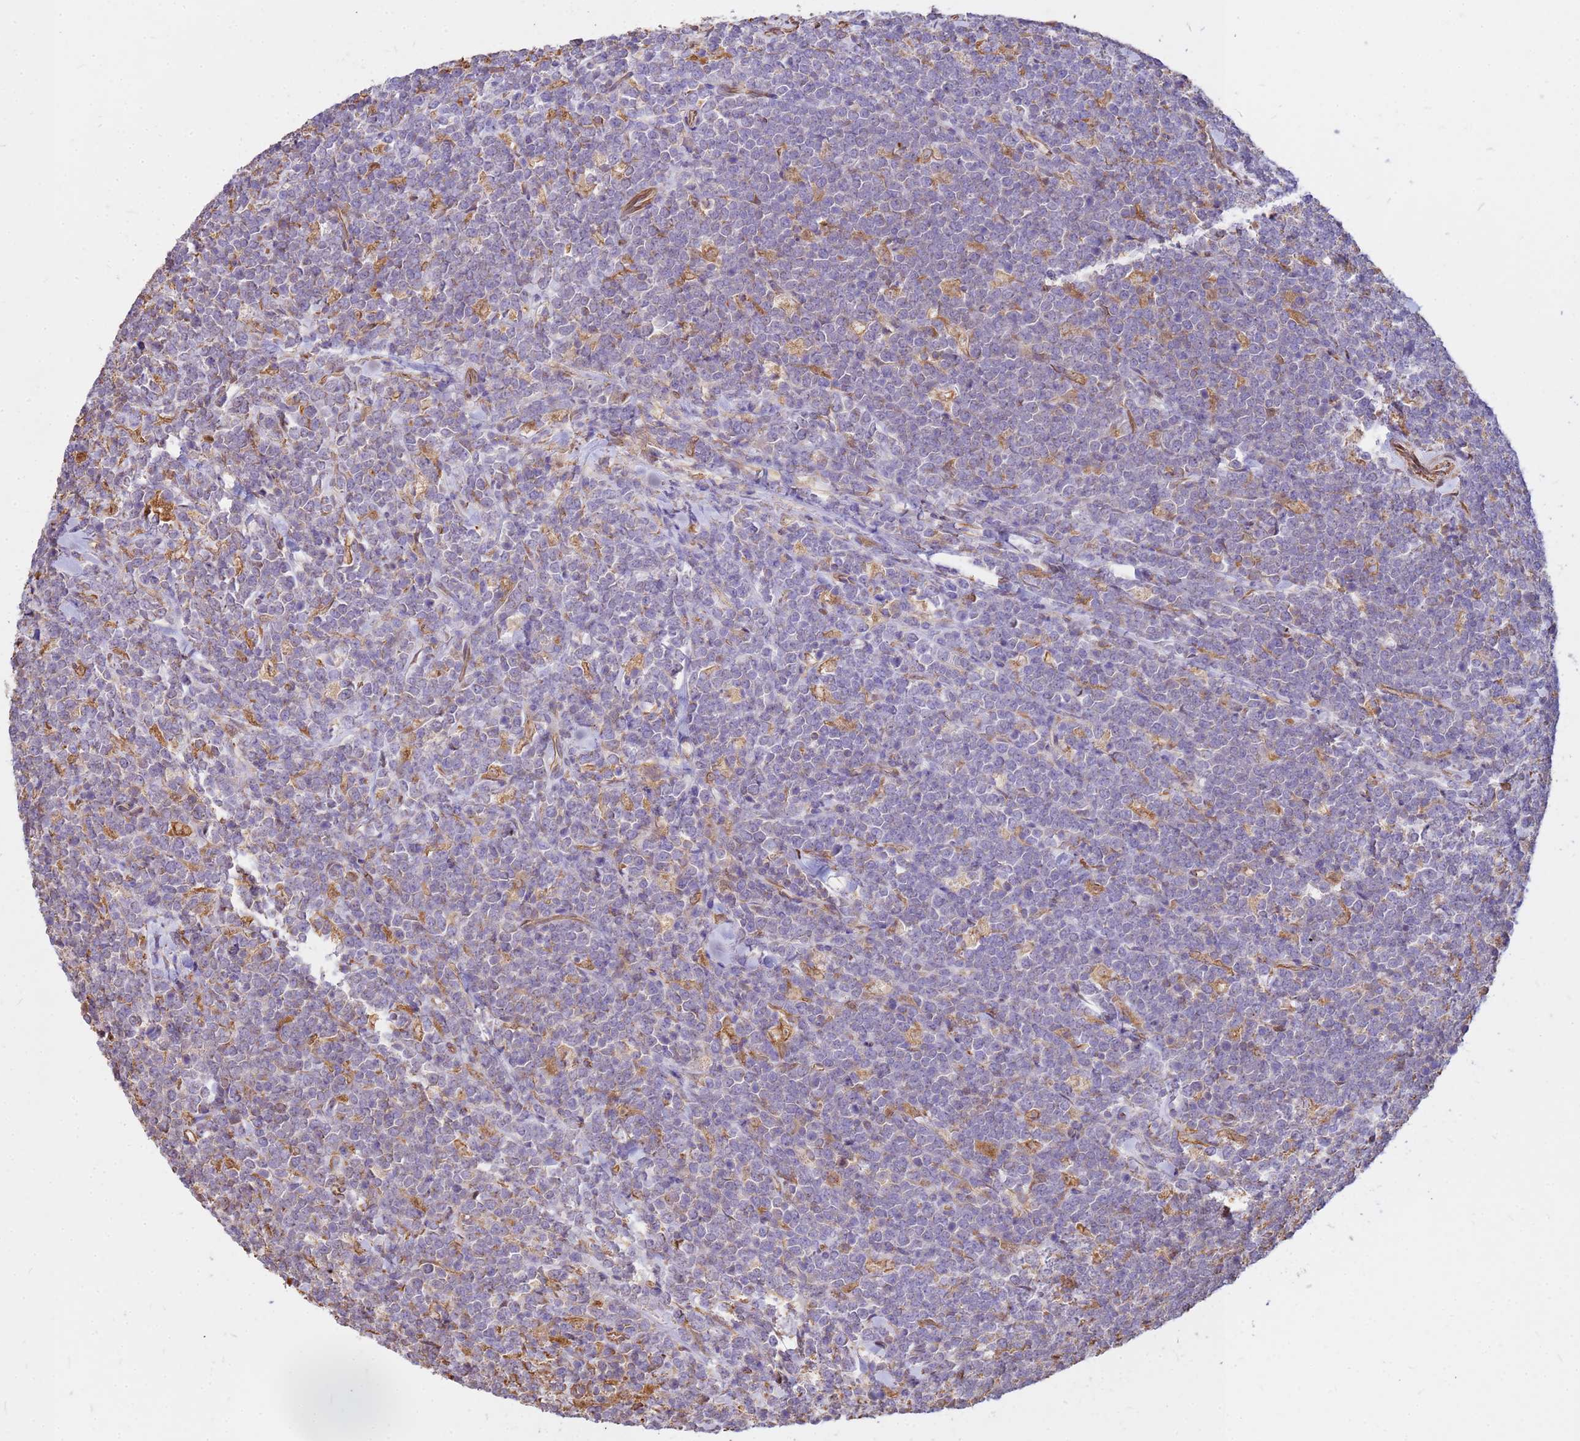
{"staining": {"intensity": "negative", "quantity": "none", "location": "none"}, "tissue": "lymphoma", "cell_type": "Tumor cells", "image_type": "cancer", "snomed": [{"axis": "morphology", "description": "Malignant lymphoma, non-Hodgkin's type, High grade"}, {"axis": "topography", "description": "Small intestine"}], "caption": "The histopathology image exhibits no staining of tumor cells in lymphoma.", "gene": "TCEAL3", "patient": {"sex": "male", "age": 8}}